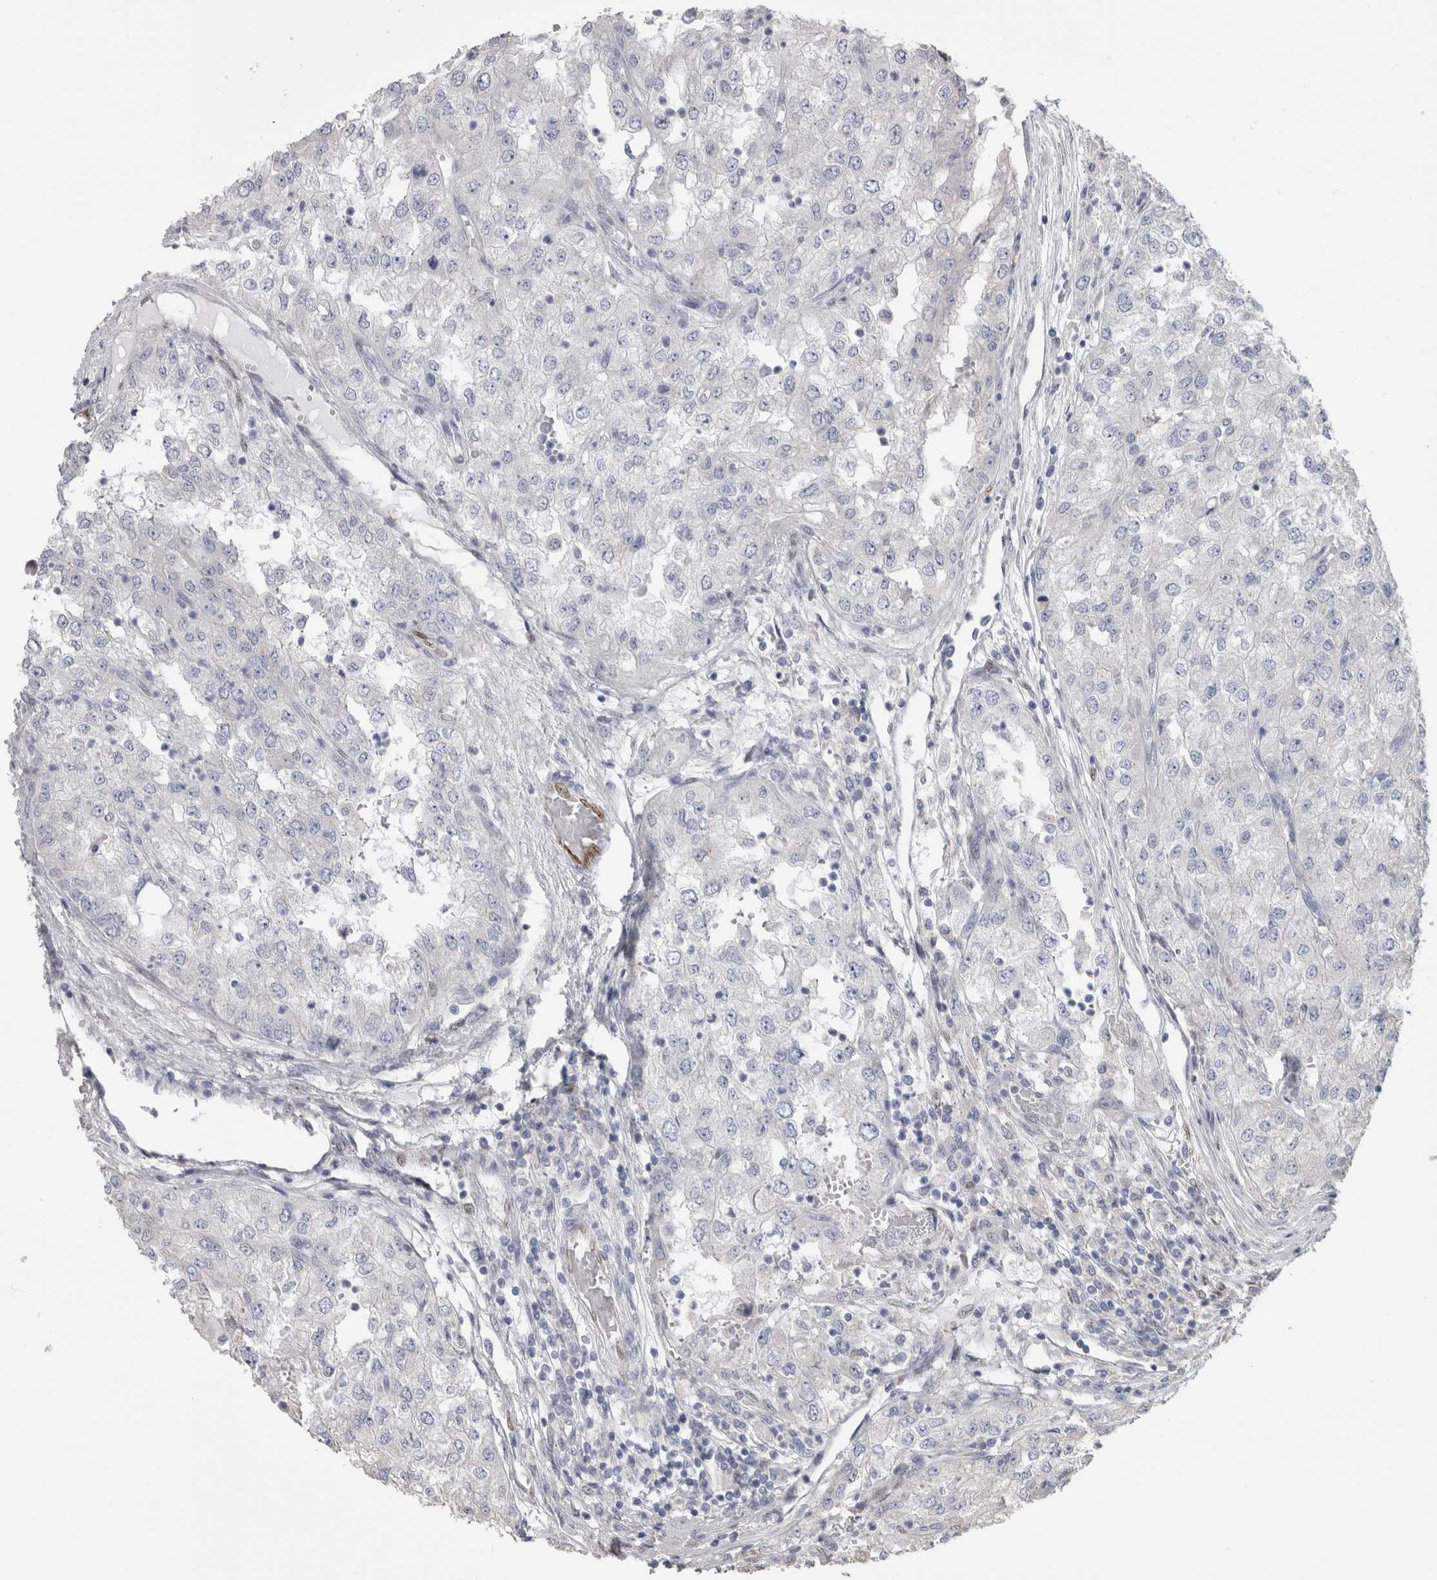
{"staining": {"intensity": "negative", "quantity": "none", "location": "none"}, "tissue": "renal cancer", "cell_type": "Tumor cells", "image_type": "cancer", "snomed": [{"axis": "morphology", "description": "Adenocarcinoma, NOS"}, {"axis": "topography", "description": "Kidney"}], "caption": "High magnification brightfield microscopy of renal adenocarcinoma stained with DAB (brown) and counterstained with hematoxylin (blue): tumor cells show no significant positivity.", "gene": "IL33", "patient": {"sex": "female", "age": 54}}